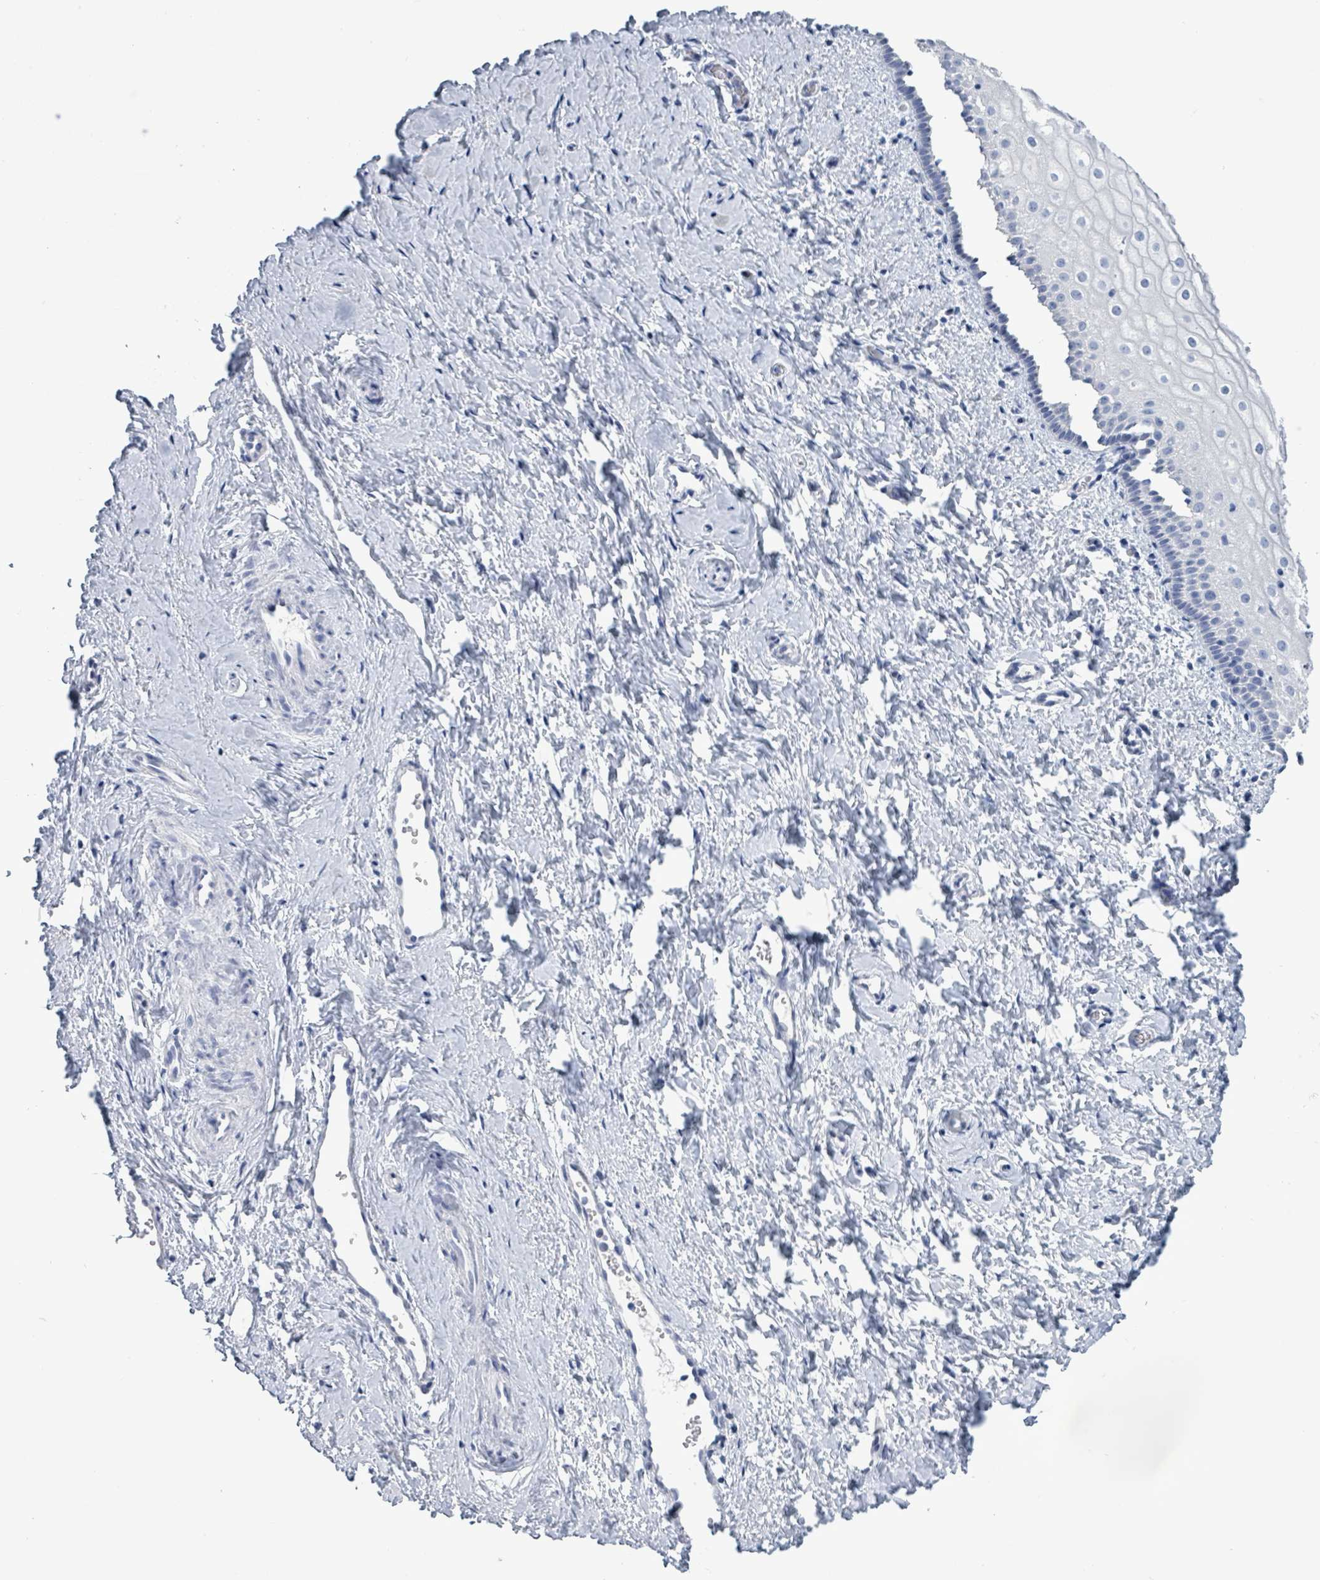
{"staining": {"intensity": "negative", "quantity": "none", "location": "none"}, "tissue": "vagina", "cell_type": "Squamous epithelial cells", "image_type": "normal", "snomed": [{"axis": "morphology", "description": "Normal tissue, NOS"}, {"axis": "topography", "description": "Vagina"}], "caption": "High power microscopy histopathology image of an immunohistochemistry photomicrograph of unremarkable vagina, revealing no significant positivity in squamous epithelial cells.", "gene": "NKX2", "patient": {"sex": "female", "age": 56}}